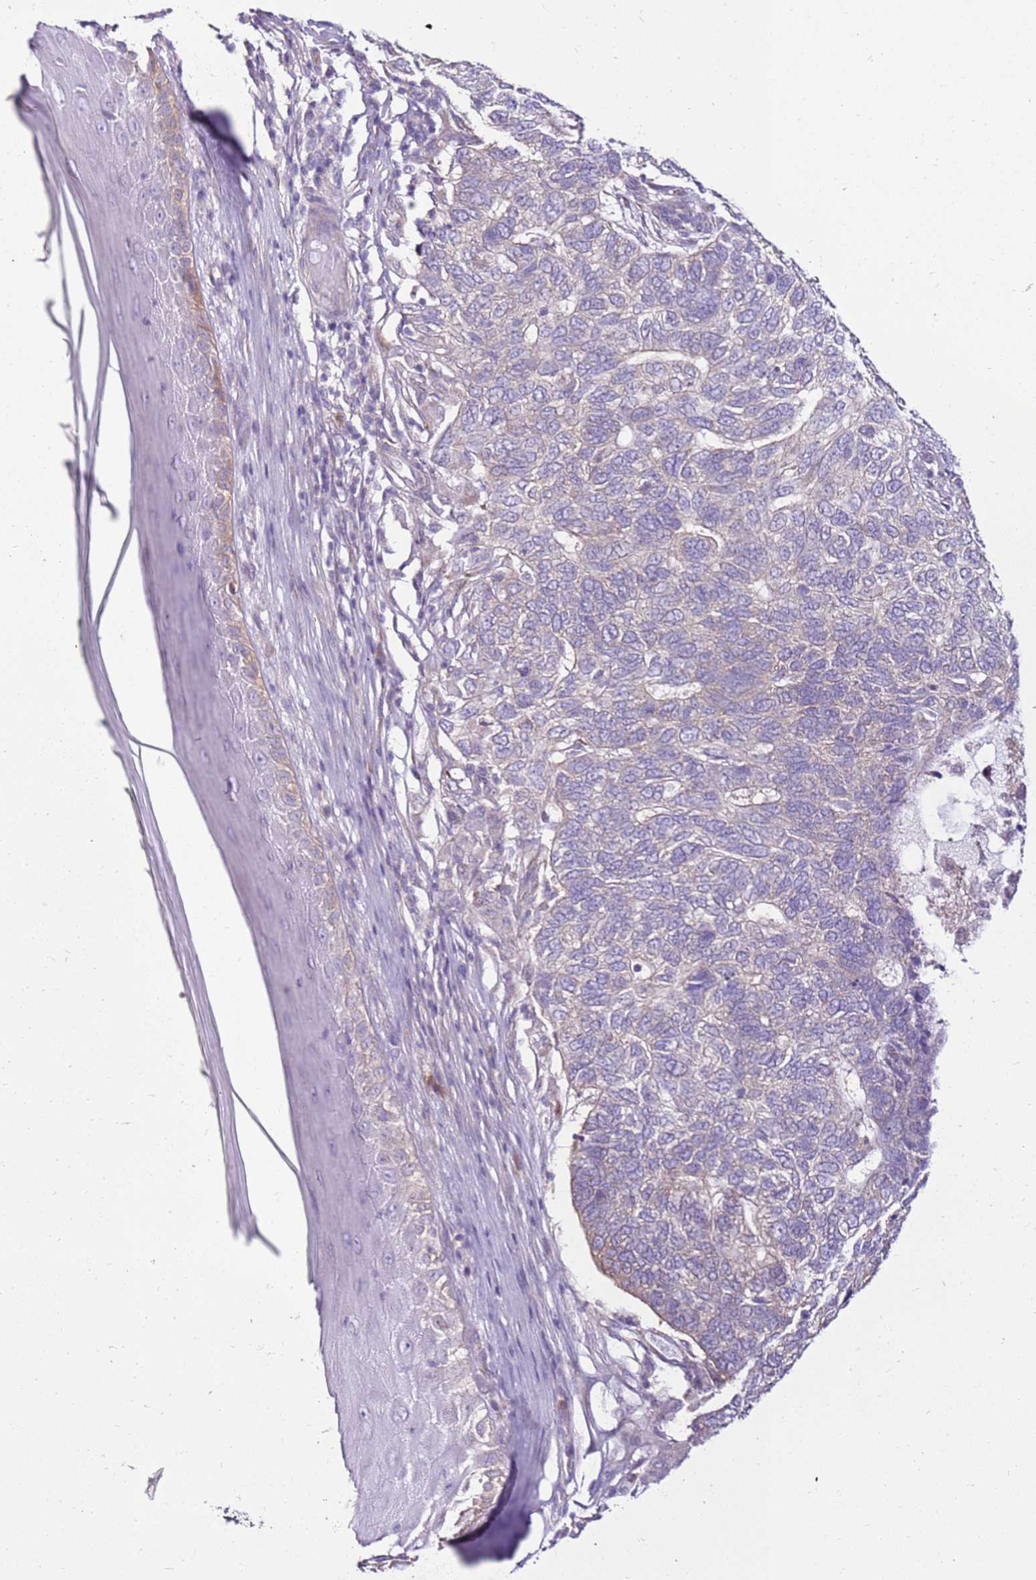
{"staining": {"intensity": "weak", "quantity": "<25%", "location": "cytoplasmic/membranous"}, "tissue": "skin cancer", "cell_type": "Tumor cells", "image_type": "cancer", "snomed": [{"axis": "morphology", "description": "Basal cell carcinoma"}, {"axis": "topography", "description": "Skin"}], "caption": "Basal cell carcinoma (skin) was stained to show a protein in brown. There is no significant positivity in tumor cells. (Stains: DAB (3,3'-diaminobenzidine) immunohistochemistry (IHC) with hematoxylin counter stain, Microscopy: brightfield microscopy at high magnification).", "gene": "SLC38A5", "patient": {"sex": "female", "age": 65}}